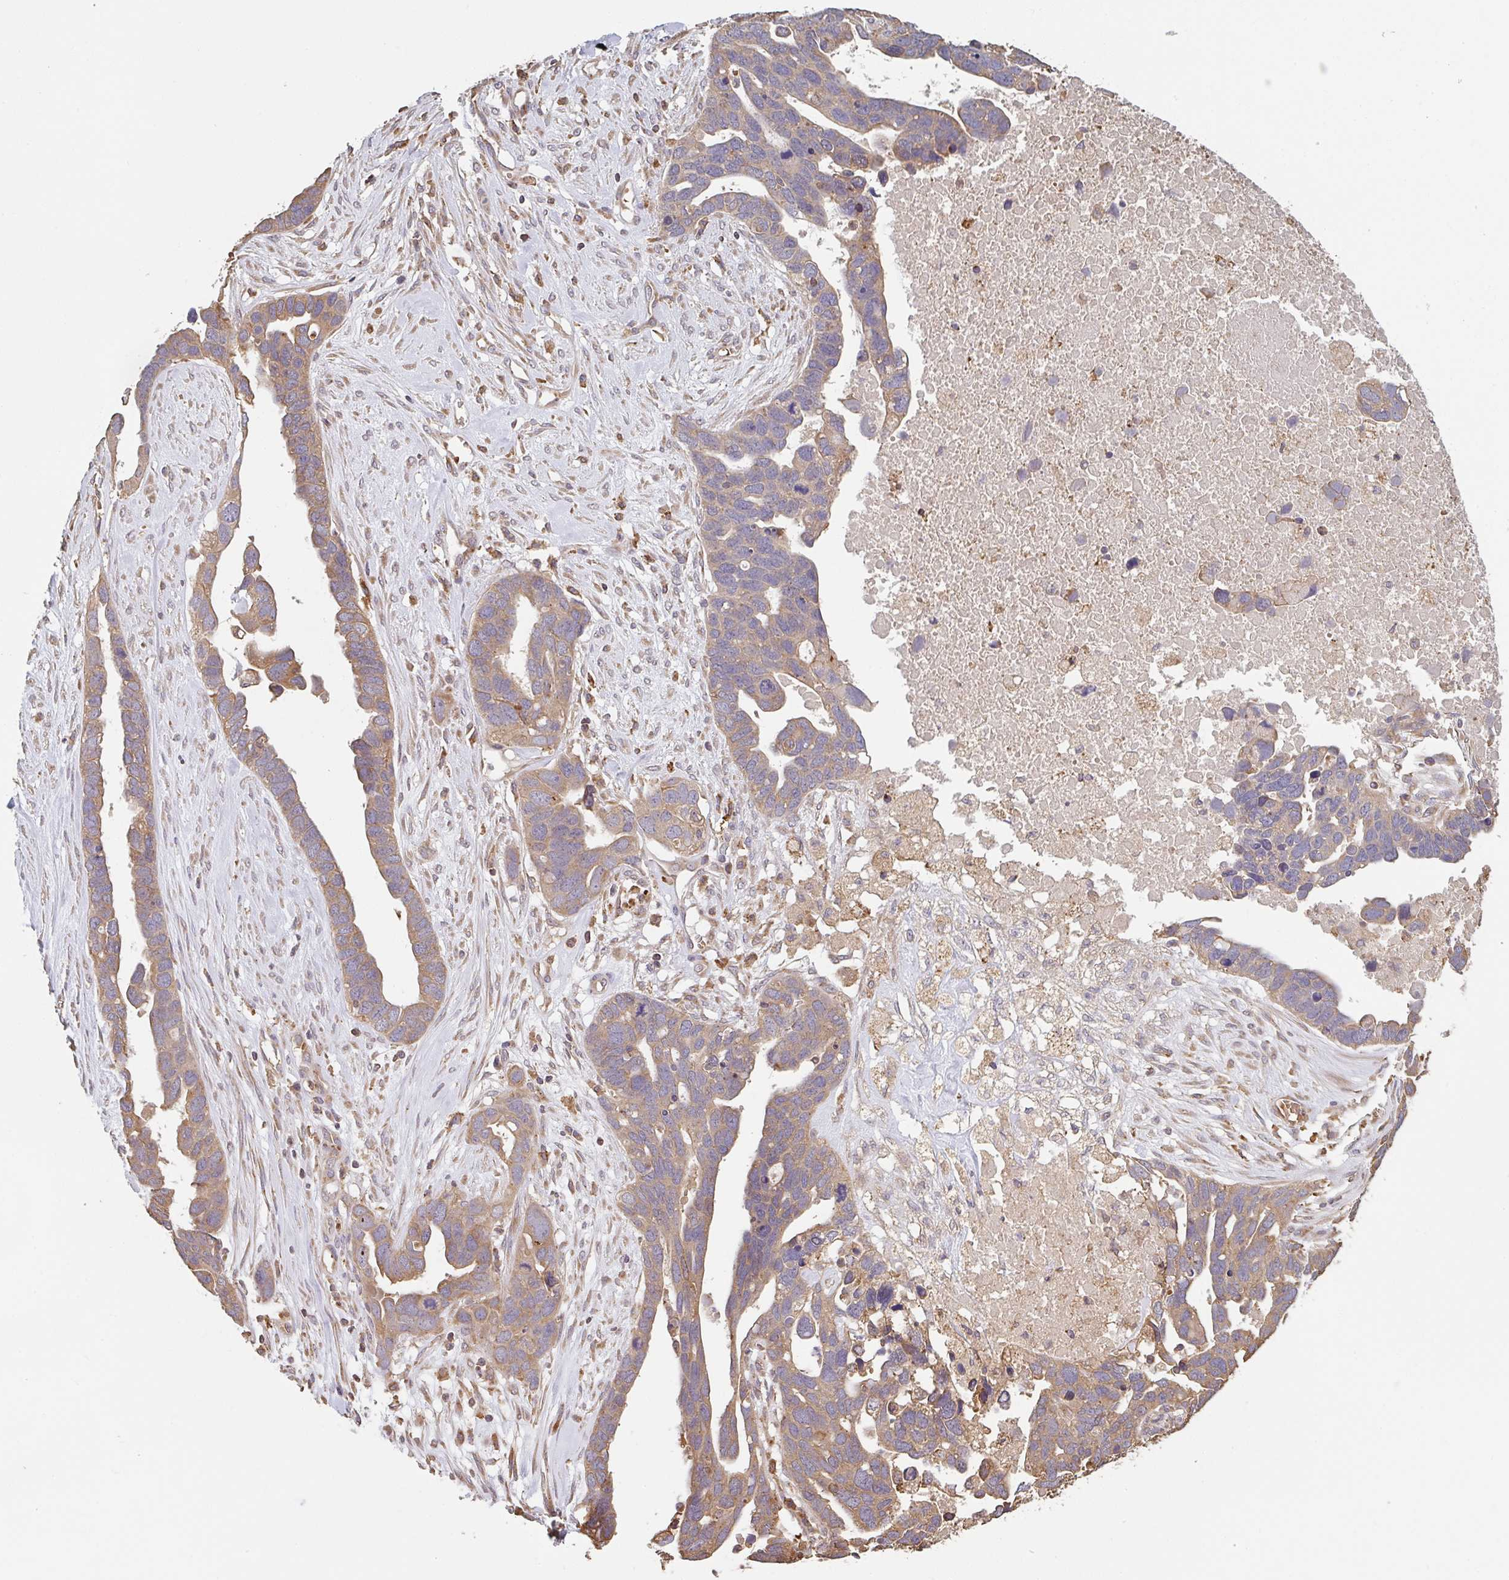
{"staining": {"intensity": "moderate", "quantity": "25%-75%", "location": "cytoplasmic/membranous"}, "tissue": "ovarian cancer", "cell_type": "Tumor cells", "image_type": "cancer", "snomed": [{"axis": "morphology", "description": "Cystadenocarcinoma, serous, NOS"}, {"axis": "topography", "description": "Ovary"}], "caption": "Ovarian cancer (serous cystadenocarcinoma) stained with a protein marker reveals moderate staining in tumor cells.", "gene": "POLG", "patient": {"sex": "female", "age": 54}}